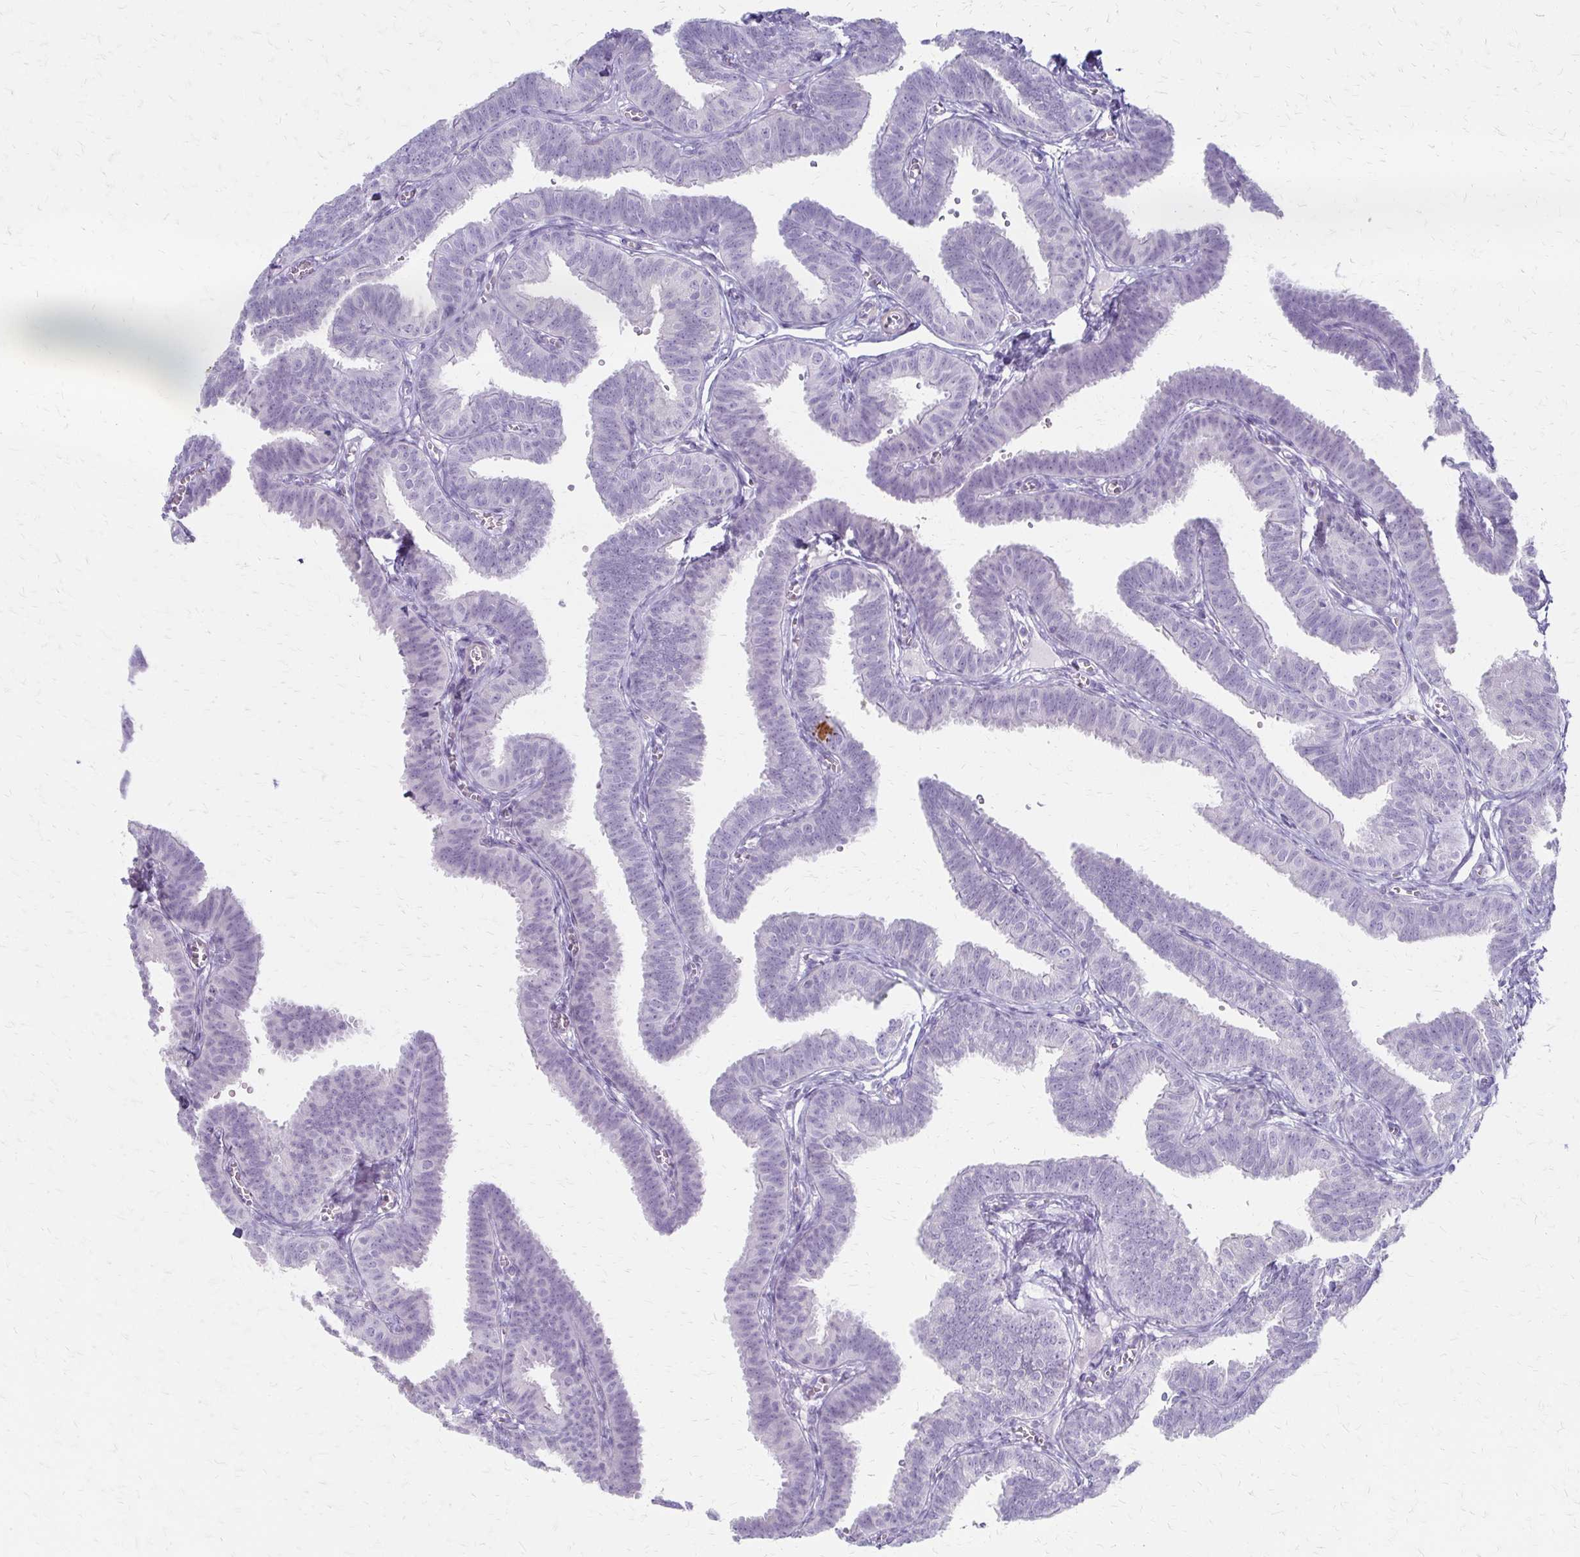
{"staining": {"intensity": "negative", "quantity": "none", "location": "none"}, "tissue": "fallopian tube", "cell_type": "Glandular cells", "image_type": "normal", "snomed": [{"axis": "morphology", "description": "Normal tissue, NOS"}, {"axis": "topography", "description": "Fallopian tube"}], "caption": "A histopathology image of human fallopian tube is negative for staining in glandular cells. (DAB (3,3'-diaminobenzidine) immunohistochemistry with hematoxylin counter stain).", "gene": "IVL", "patient": {"sex": "female", "age": 25}}